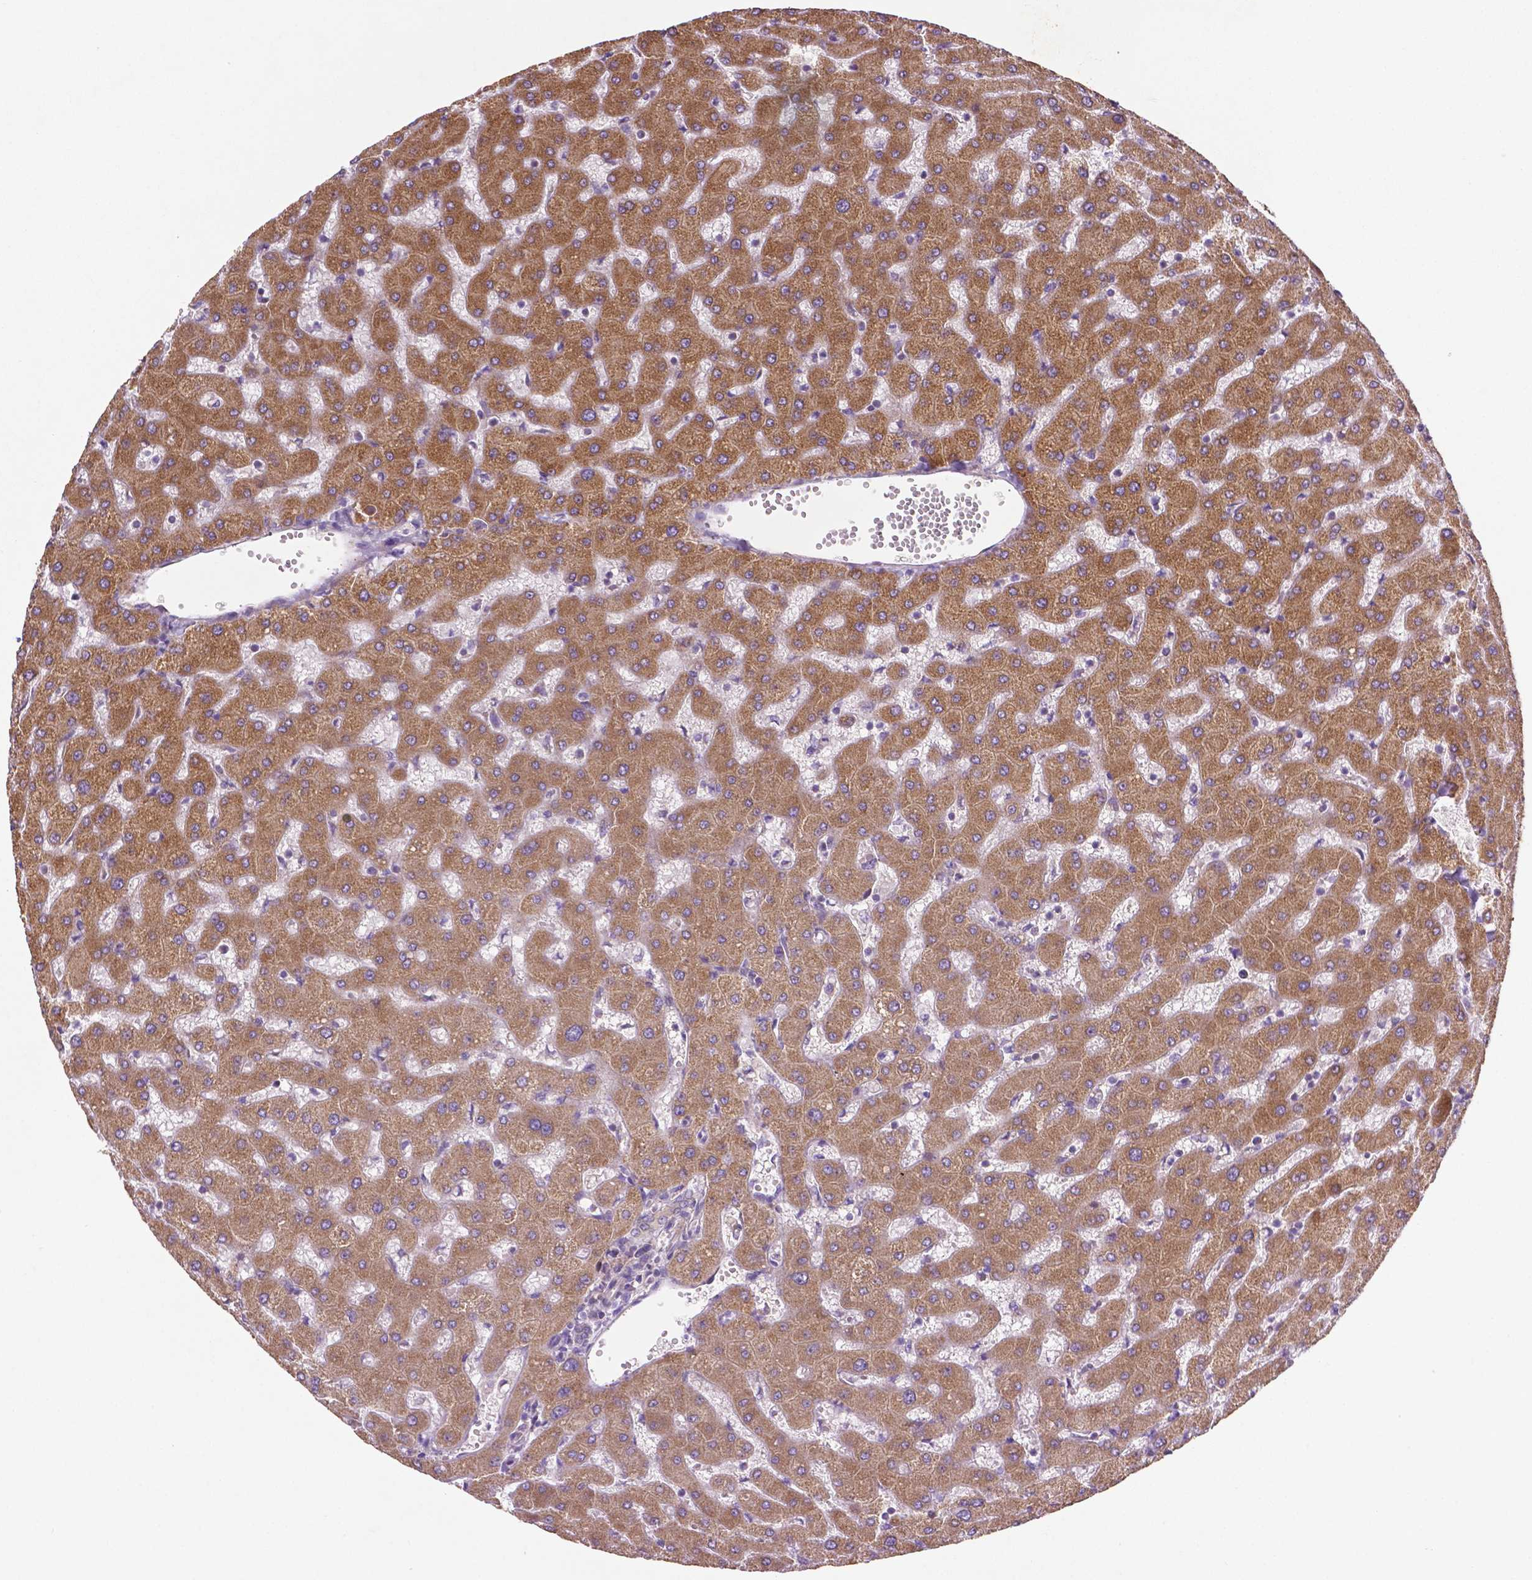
{"staining": {"intensity": "weak", "quantity": ">75%", "location": "cytoplasmic/membranous"}, "tissue": "liver", "cell_type": "Cholangiocytes", "image_type": "normal", "snomed": [{"axis": "morphology", "description": "Normal tissue, NOS"}, {"axis": "topography", "description": "Liver"}], "caption": "IHC micrograph of normal liver: human liver stained using IHC displays low levels of weak protein expression localized specifically in the cytoplasmic/membranous of cholangiocytes, appearing as a cytoplasmic/membranous brown color.", "gene": "ILVBL", "patient": {"sex": "female", "age": 63}}